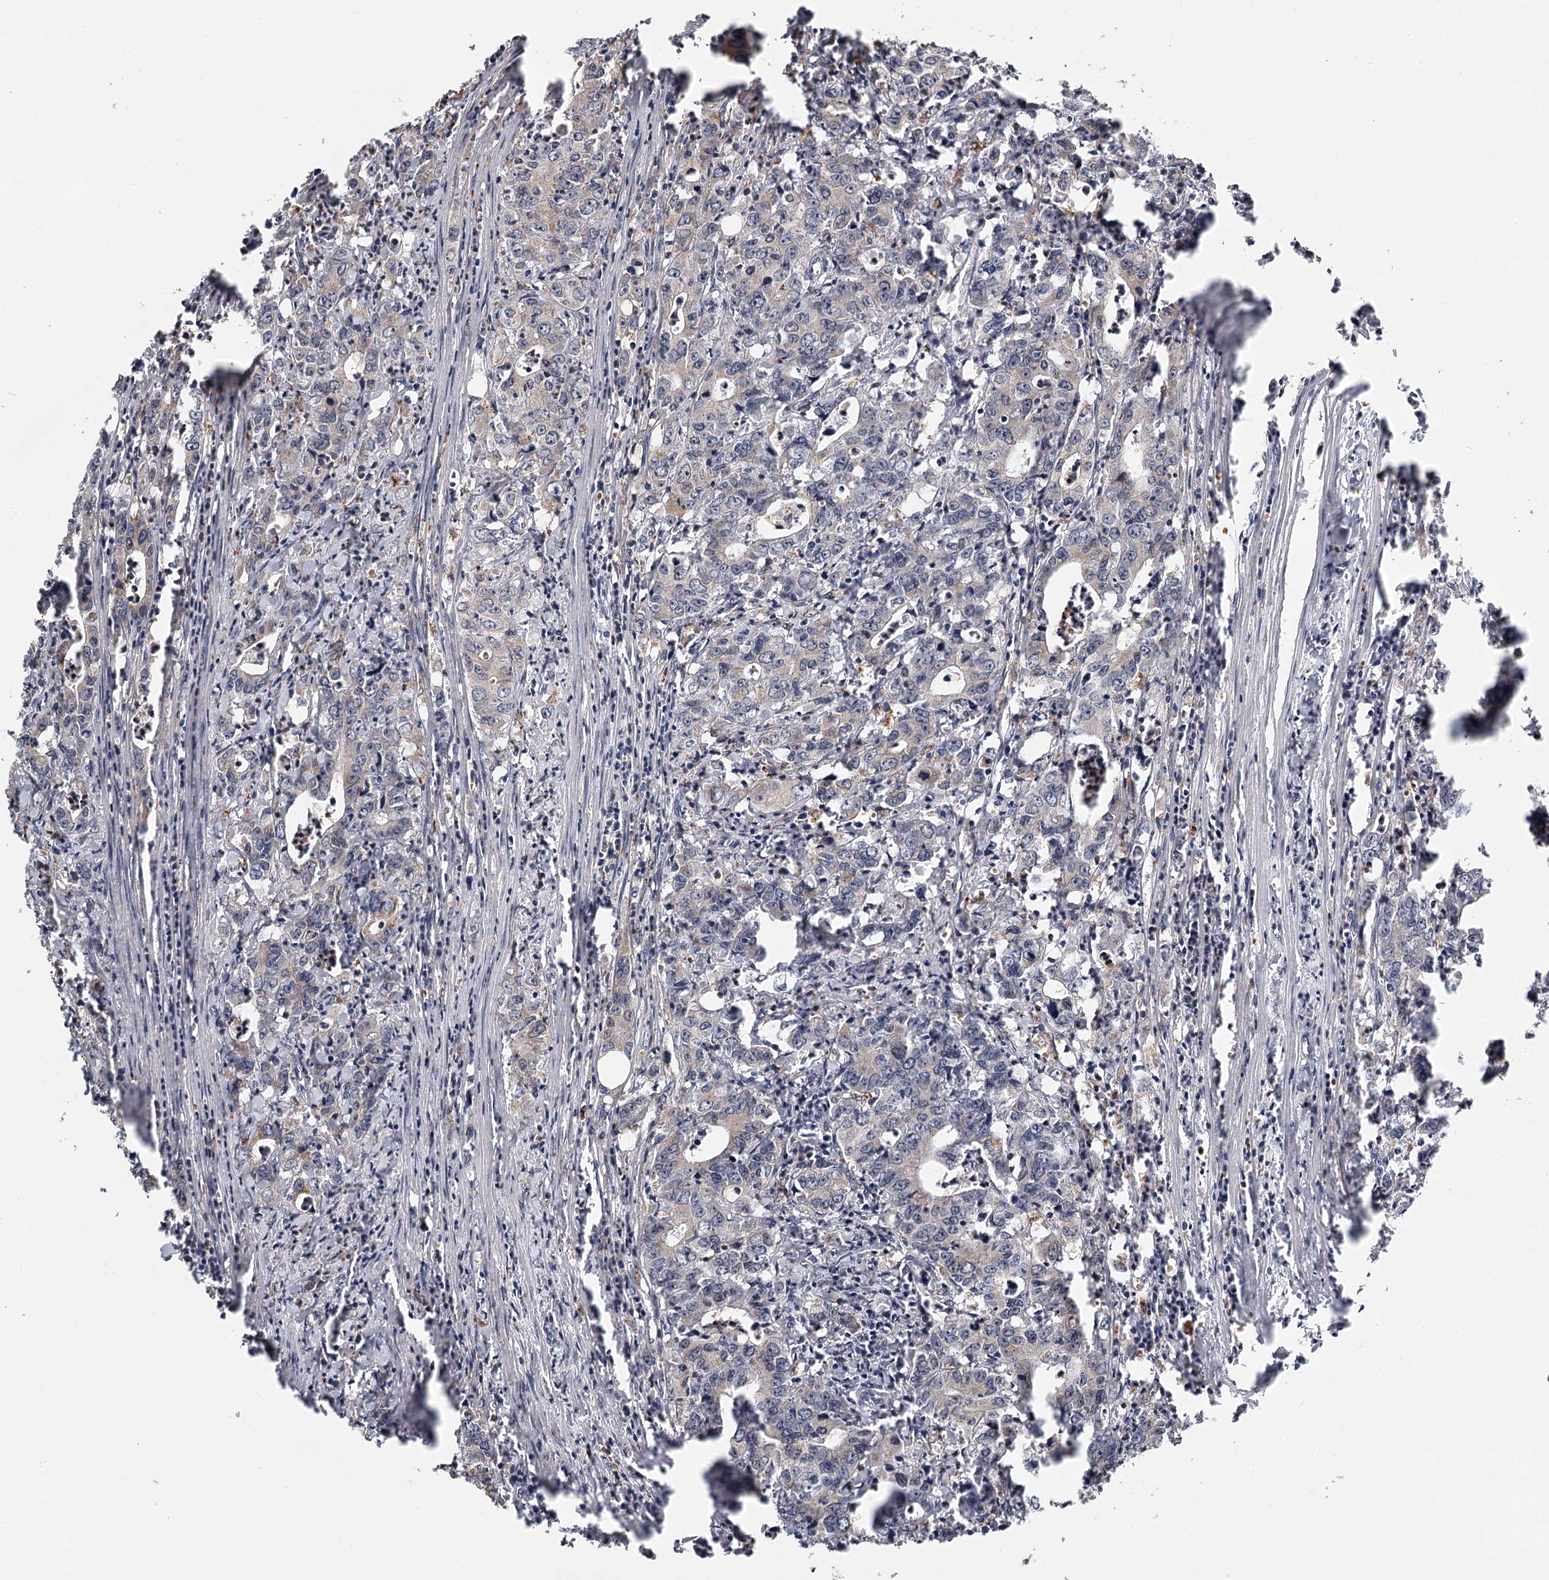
{"staining": {"intensity": "negative", "quantity": "none", "location": "none"}, "tissue": "colorectal cancer", "cell_type": "Tumor cells", "image_type": "cancer", "snomed": [{"axis": "morphology", "description": "Adenocarcinoma, NOS"}, {"axis": "topography", "description": "Colon"}], "caption": "Tumor cells are negative for brown protein staining in colorectal cancer (adenocarcinoma).", "gene": "CDC123", "patient": {"sex": "female", "age": 75}}